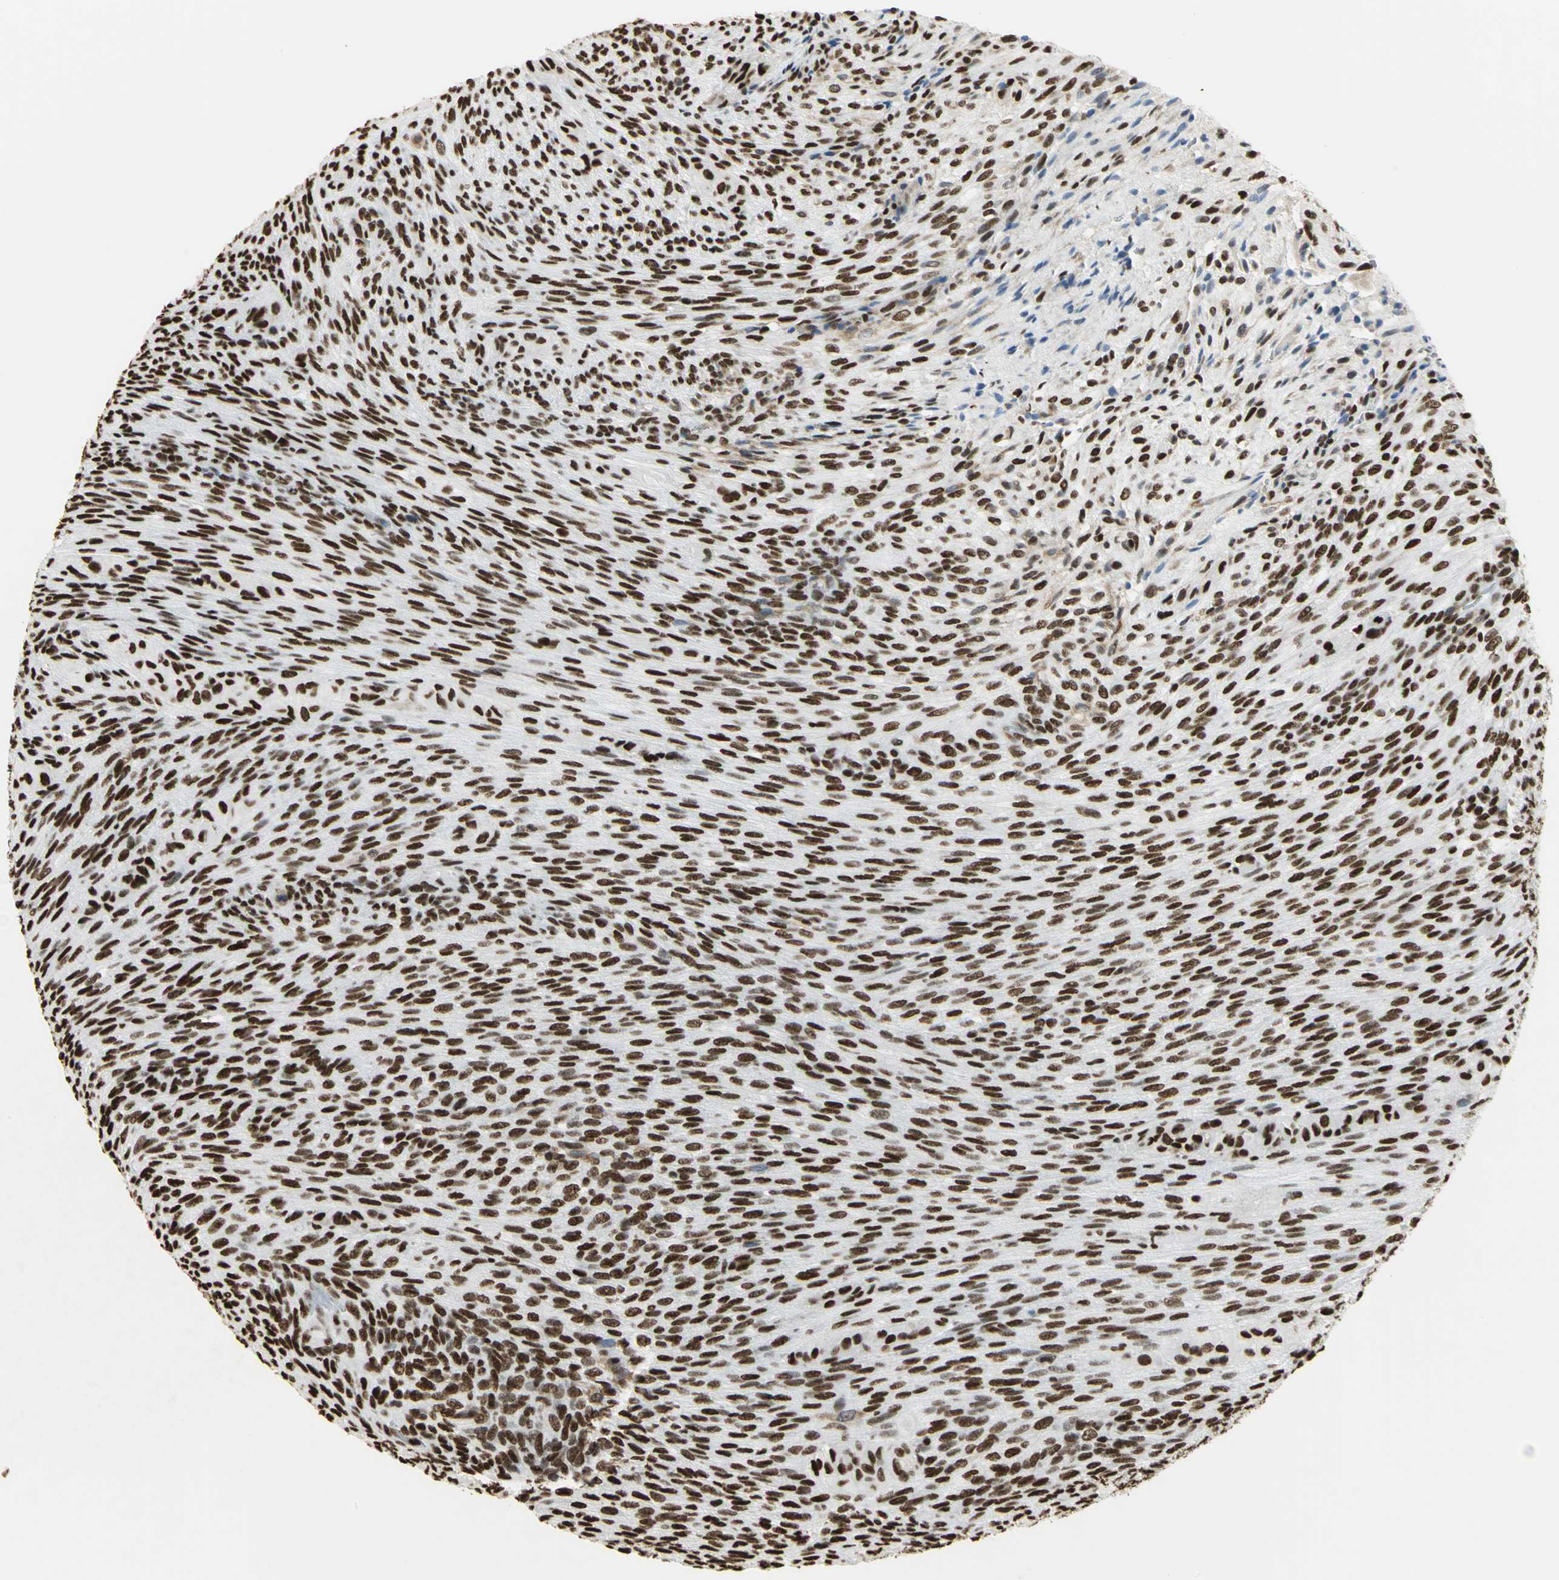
{"staining": {"intensity": "strong", "quantity": ">75%", "location": "nuclear"}, "tissue": "glioma", "cell_type": "Tumor cells", "image_type": "cancer", "snomed": [{"axis": "morphology", "description": "Glioma, malignant, High grade"}, {"axis": "topography", "description": "Cerebral cortex"}], "caption": "Malignant glioma (high-grade) was stained to show a protein in brown. There is high levels of strong nuclear positivity in about >75% of tumor cells.", "gene": "HMGB1", "patient": {"sex": "female", "age": 55}}